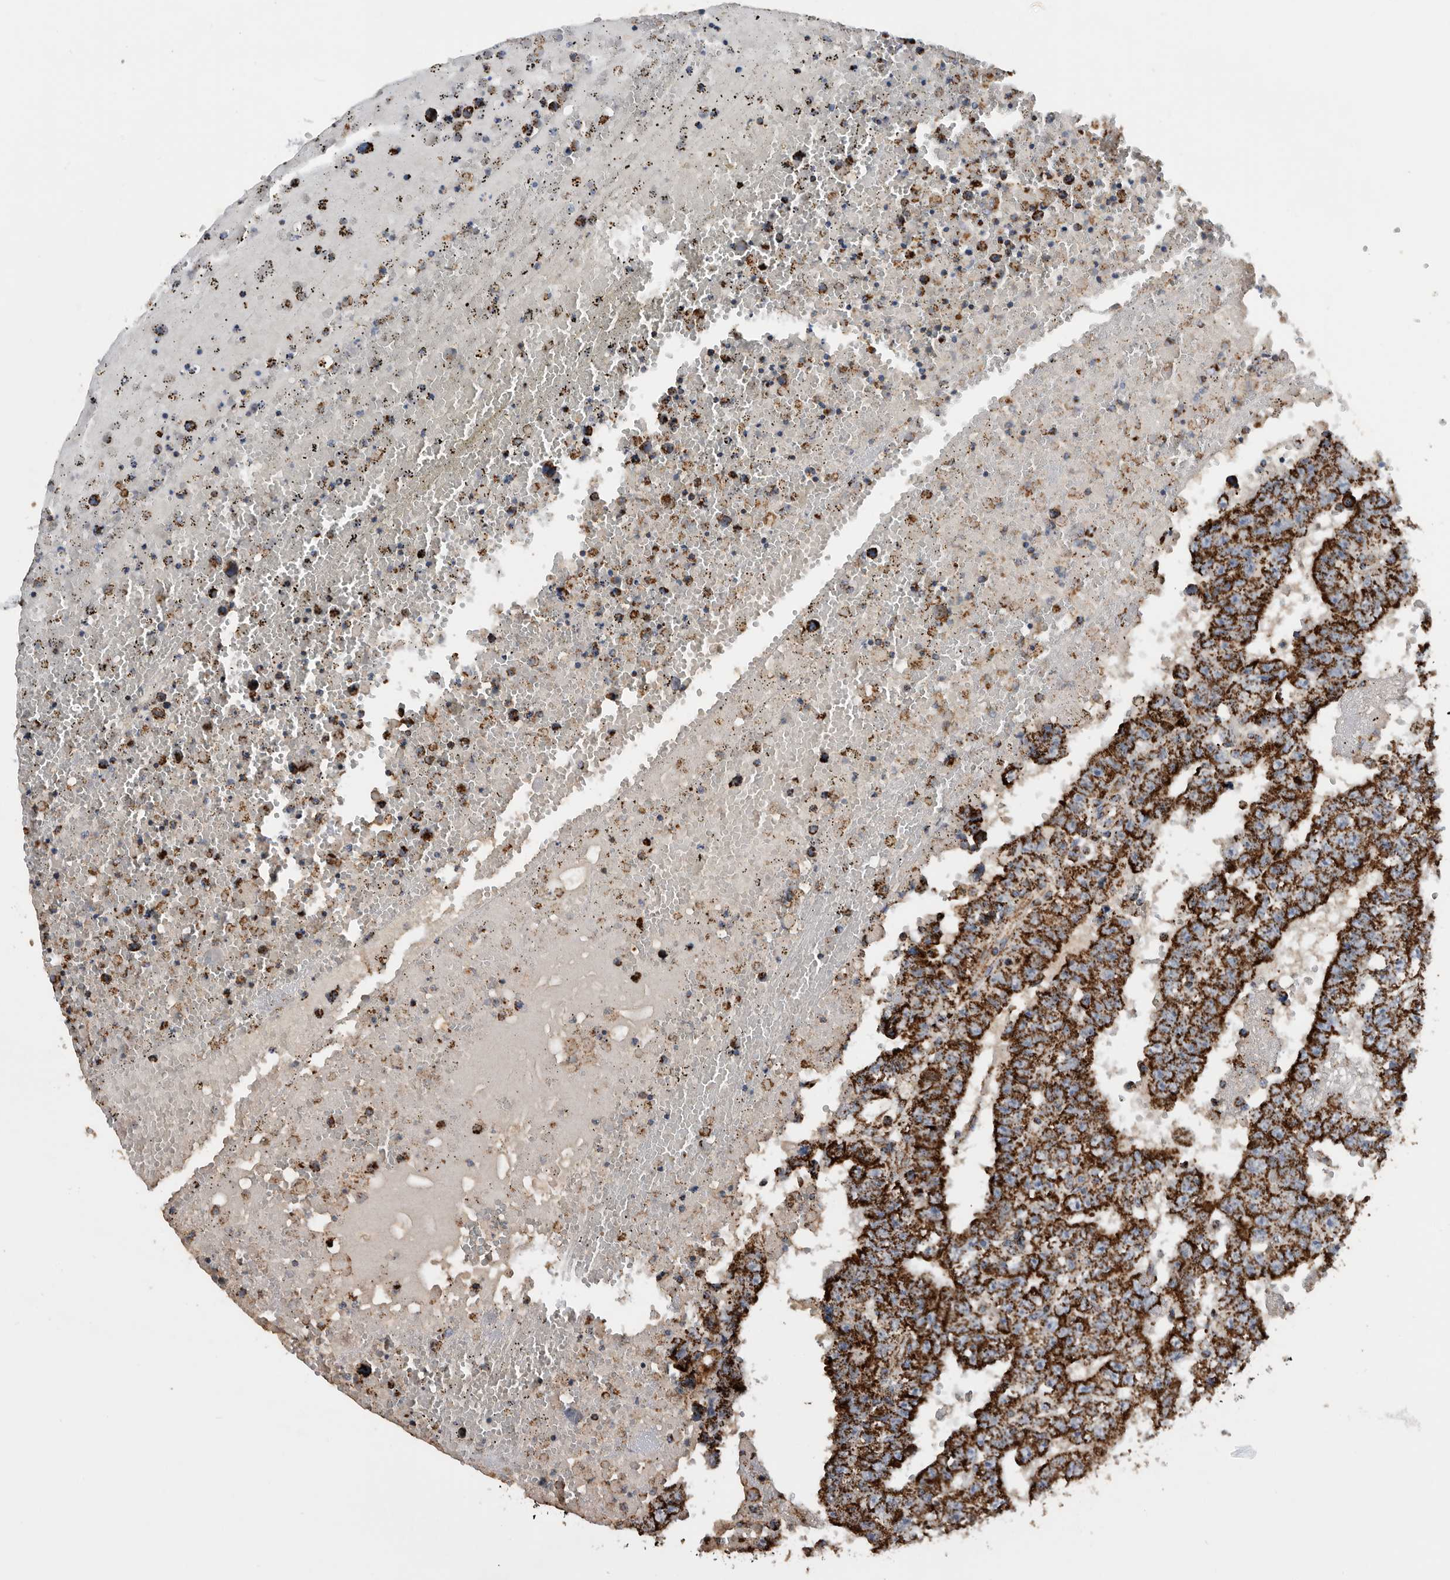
{"staining": {"intensity": "strong", "quantity": ">75%", "location": "cytoplasmic/membranous"}, "tissue": "testis cancer", "cell_type": "Tumor cells", "image_type": "cancer", "snomed": [{"axis": "morphology", "description": "Carcinoma, Embryonal, NOS"}, {"axis": "topography", "description": "Testis"}], "caption": "Protein expression analysis of testis cancer displays strong cytoplasmic/membranous expression in approximately >75% of tumor cells.", "gene": "WFDC1", "patient": {"sex": "male", "age": 25}}